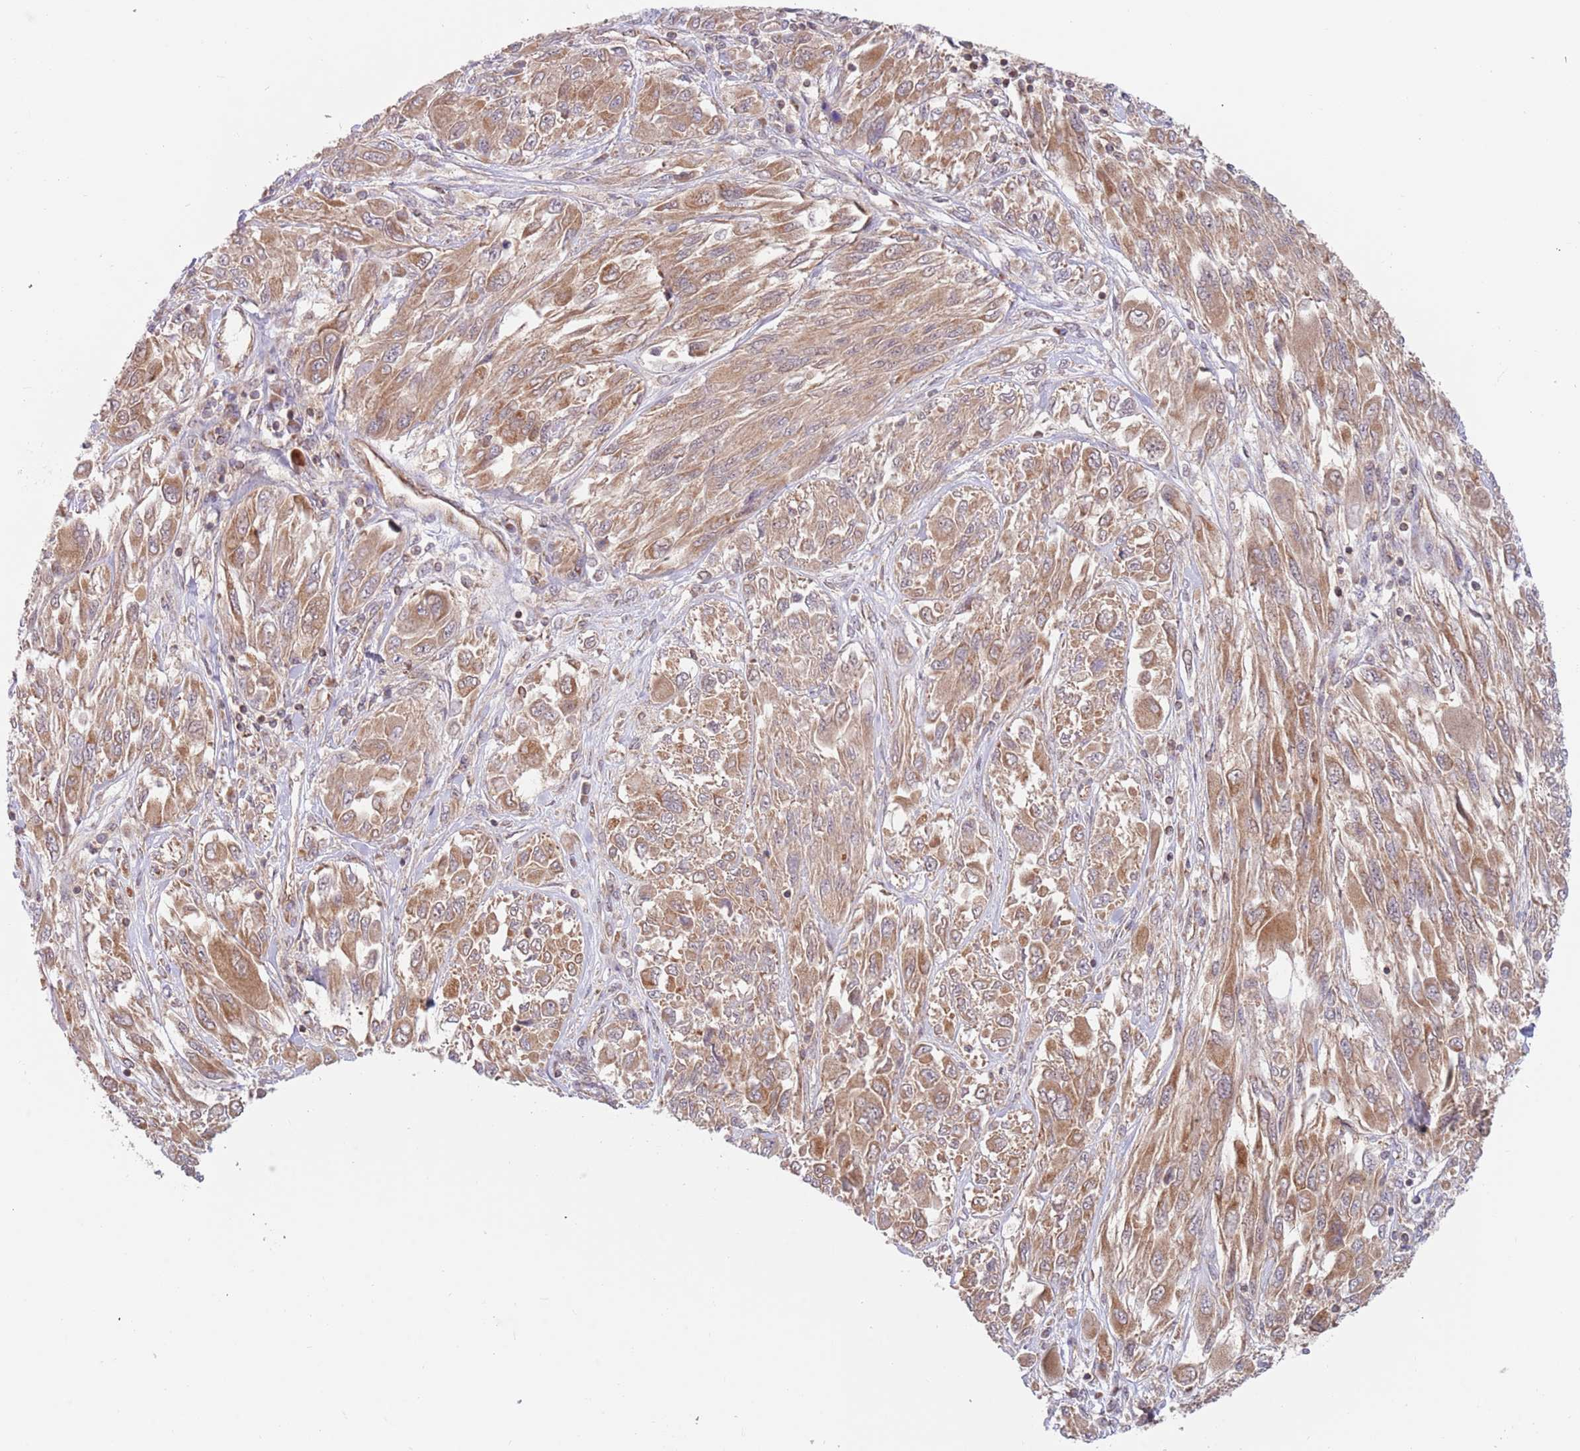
{"staining": {"intensity": "moderate", "quantity": ">75%", "location": "cytoplasmic/membranous"}, "tissue": "melanoma", "cell_type": "Tumor cells", "image_type": "cancer", "snomed": [{"axis": "morphology", "description": "Malignant melanoma, NOS"}, {"axis": "topography", "description": "Skin"}], "caption": "Immunohistochemistry photomicrograph of neoplastic tissue: human melanoma stained using immunohistochemistry displays medium levels of moderate protein expression localized specifically in the cytoplasmic/membranous of tumor cells, appearing as a cytoplasmic/membranous brown color.", "gene": "GUK1", "patient": {"sex": "female", "age": 91}}